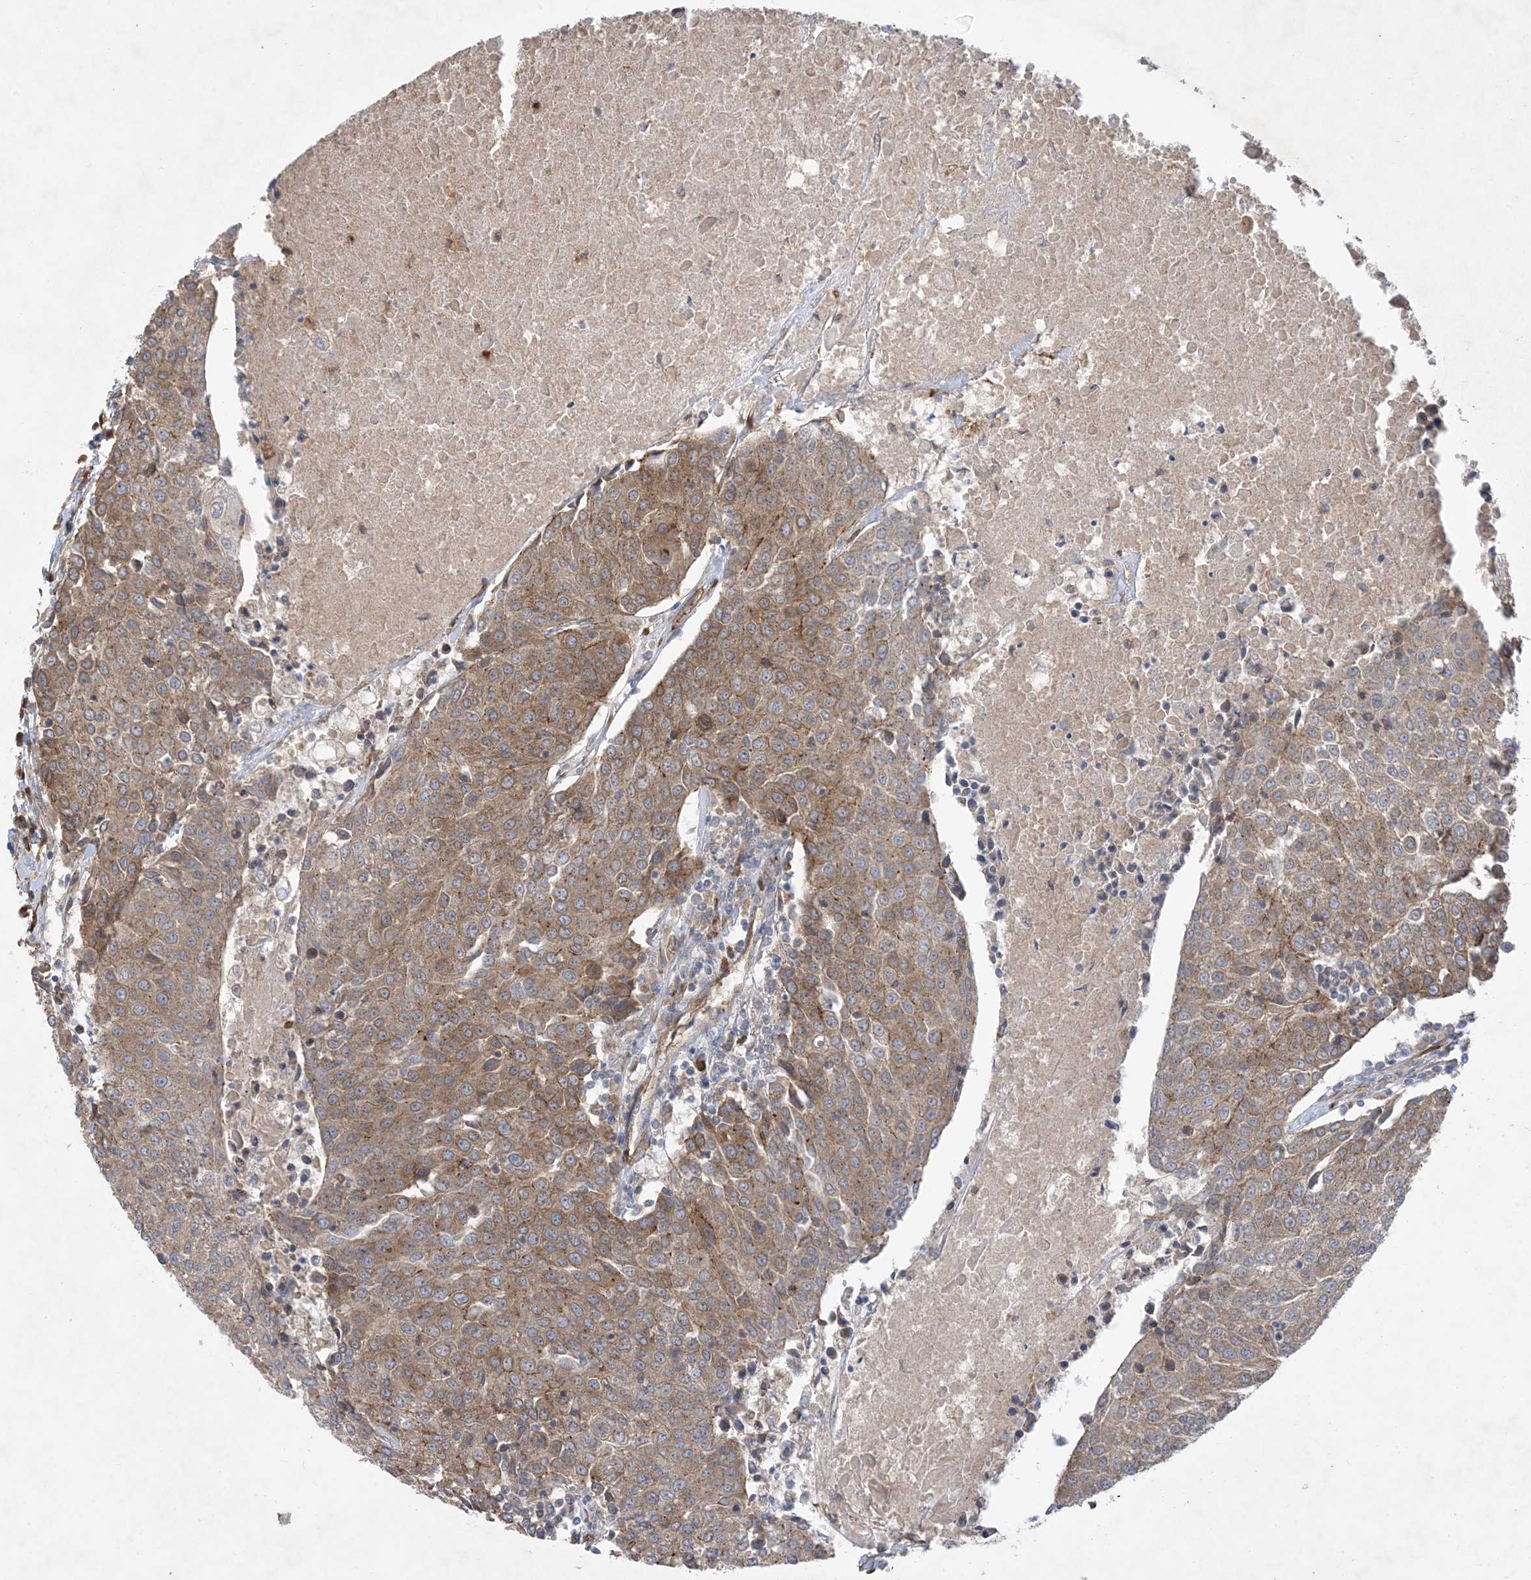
{"staining": {"intensity": "moderate", "quantity": ">75%", "location": "cytoplasmic/membranous"}, "tissue": "urothelial cancer", "cell_type": "Tumor cells", "image_type": "cancer", "snomed": [{"axis": "morphology", "description": "Urothelial carcinoma, High grade"}, {"axis": "topography", "description": "Urinary bladder"}], "caption": "This is an image of immunohistochemistry (IHC) staining of urothelial carcinoma (high-grade), which shows moderate expression in the cytoplasmic/membranous of tumor cells.", "gene": "OTOP1", "patient": {"sex": "female", "age": 85}}